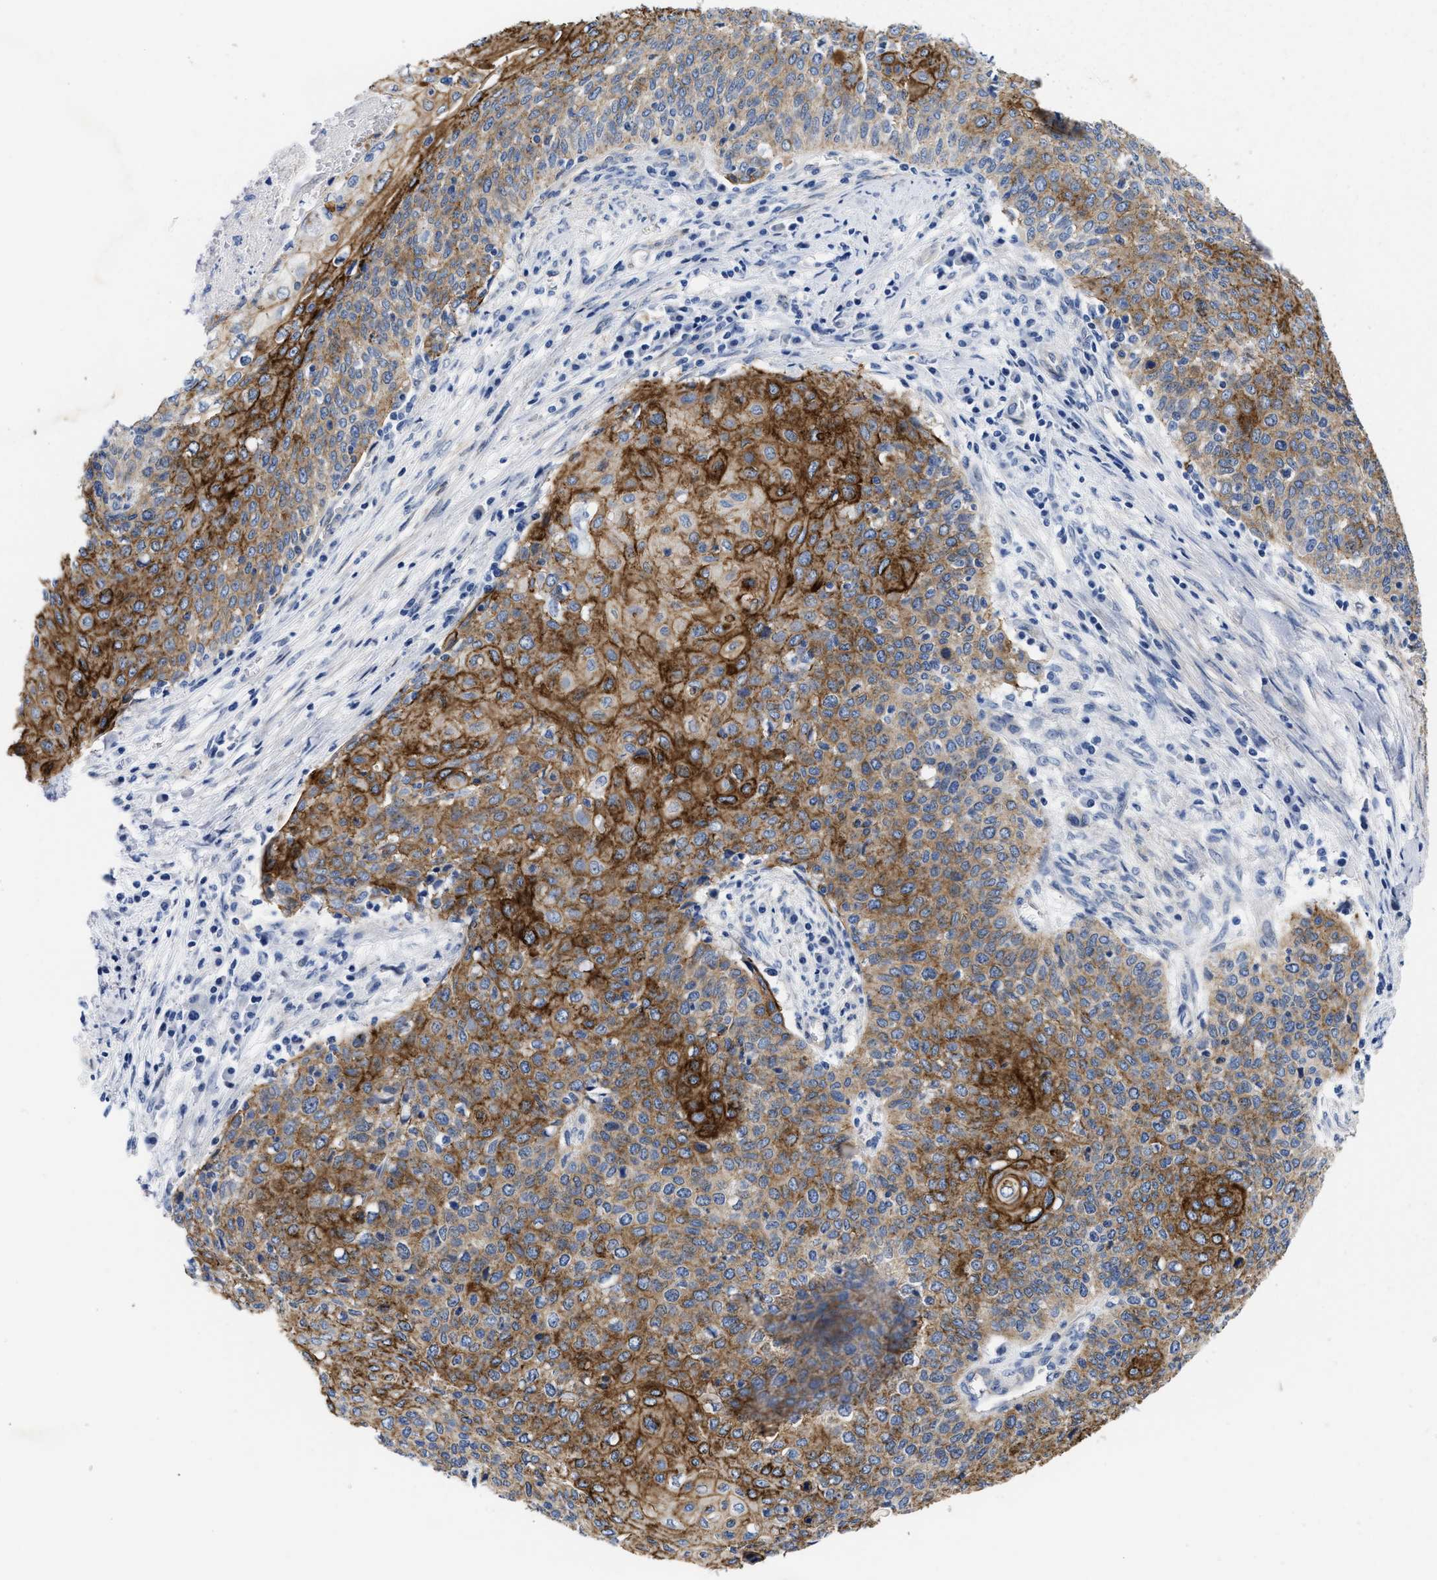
{"staining": {"intensity": "strong", "quantity": ">75%", "location": "cytoplasmic/membranous"}, "tissue": "cervical cancer", "cell_type": "Tumor cells", "image_type": "cancer", "snomed": [{"axis": "morphology", "description": "Squamous cell carcinoma, NOS"}, {"axis": "topography", "description": "Cervix"}], "caption": "This is an image of immunohistochemistry (IHC) staining of cervical cancer, which shows strong expression in the cytoplasmic/membranous of tumor cells.", "gene": "TRIM29", "patient": {"sex": "female", "age": 39}}